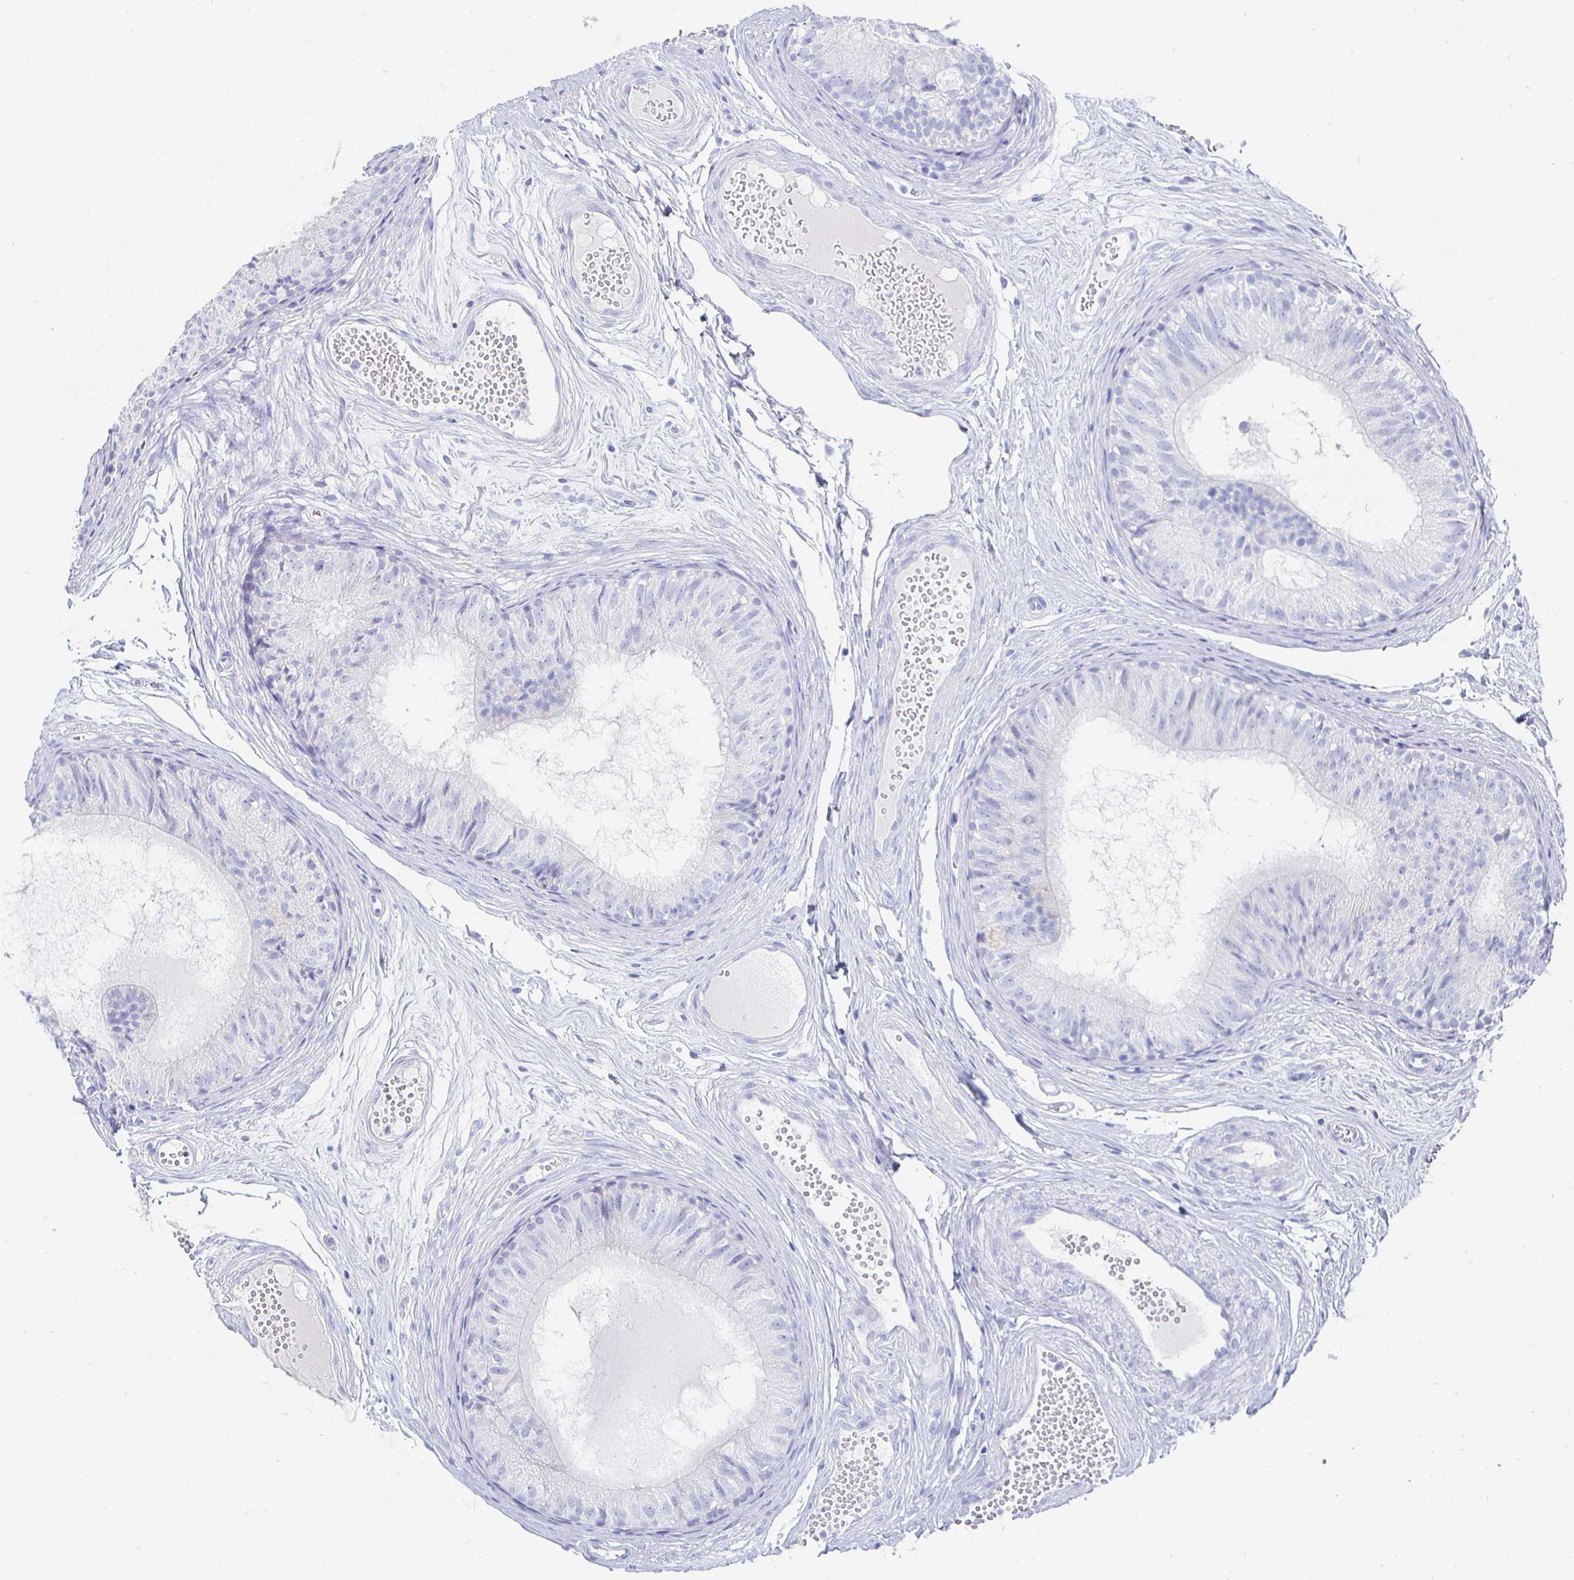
{"staining": {"intensity": "negative", "quantity": "none", "location": "none"}, "tissue": "epididymis", "cell_type": "Glandular cells", "image_type": "normal", "snomed": [{"axis": "morphology", "description": "Normal tissue, NOS"}, {"axis": "morphology", "description": "Seminoma, NOS"}, {"axis": "topography", "description": "Testis"}, {"axis": "topography", "description": "Epididymis"}], "caption": "A photomicrograph of epididymis stained for a protein reveals no brown staining in glandular cells. (Brightfield microscopy of DAB IHC at high magnification).", "gene": "CLCA1", "patient": {"sex": "male", "age": 34}}